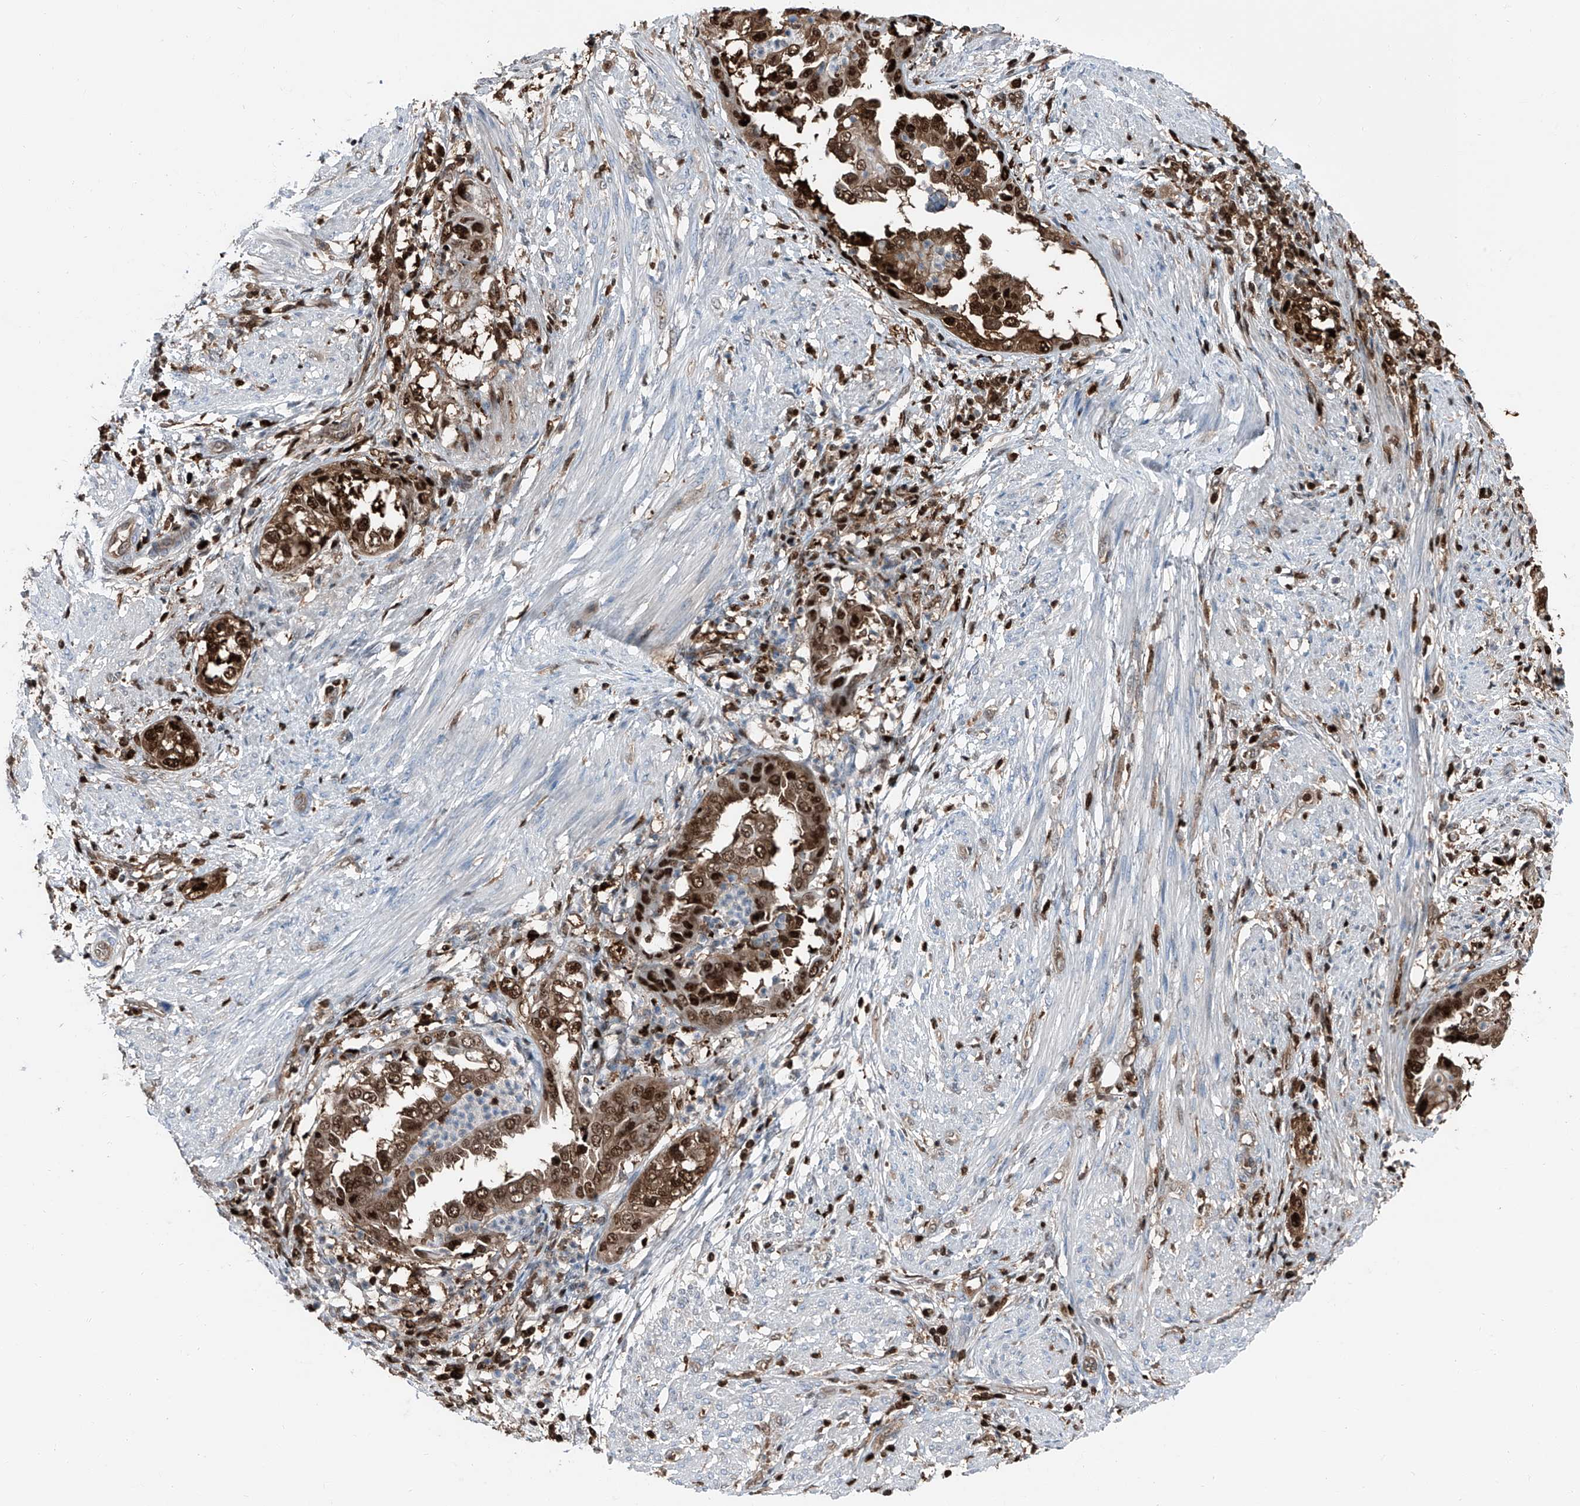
{"staining": {"intensity": "strong", "quantity": ">75%", "location": "cytoplasmic/membranous,nuclear"}, "tissue": "endometrial cancer", "cell_type": "Tumor cells", "image_type": "cancer", "snomed": [{"axis": "morphology", "description": "Adenocarcinoma, NOS"}, {"axis": "topography", "description": "Endometrium"}], "caption": "There is high levels of strong cytoplasmic/membranous and nuclear expression in tumor cells of endometrial cancer, as demonstrated by immunohistochemical staining (brown color).", "gene": "PSMB10", "patient": {"sex": "female", "age": 85}}